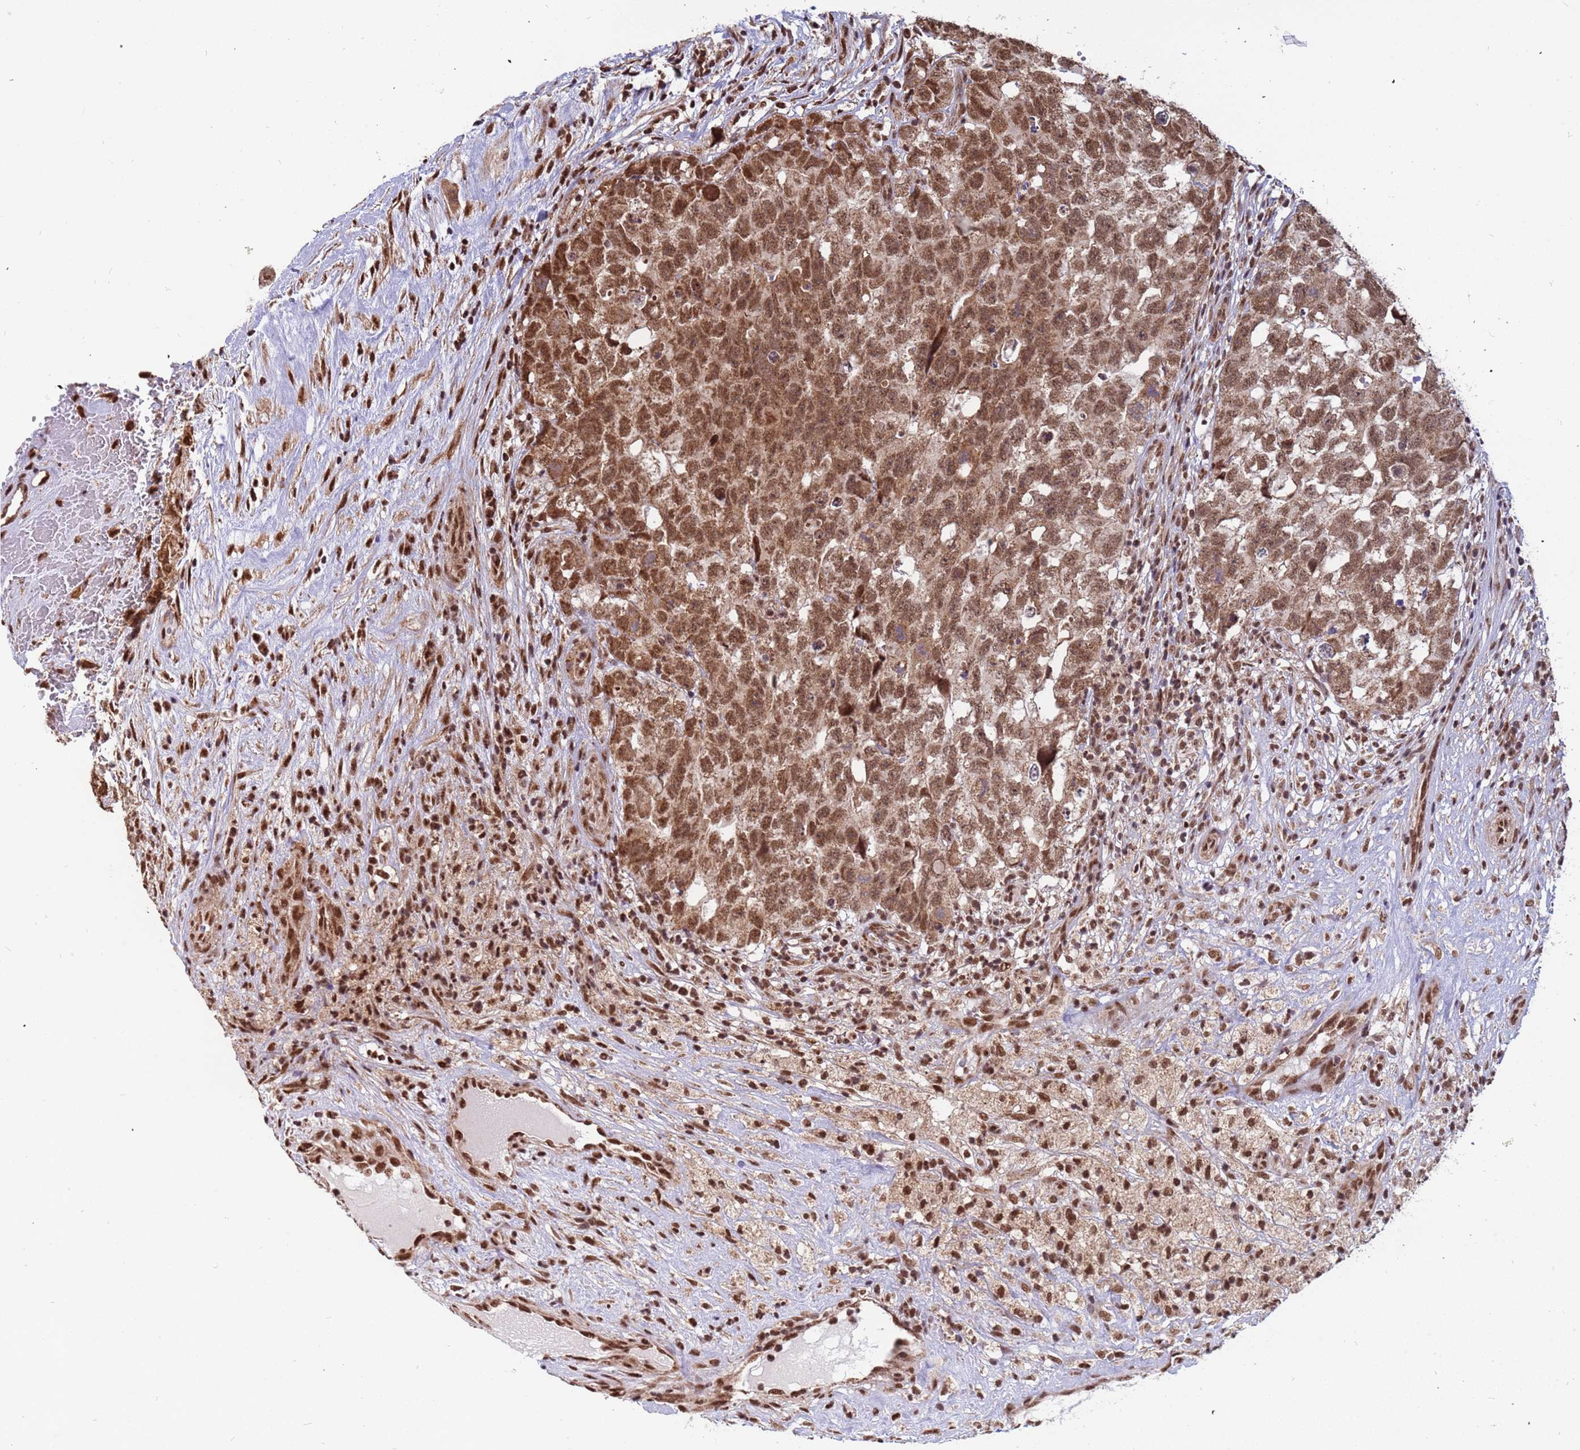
{"staining": {"intensity": "moderate", "quantity": ">75%", "location": "cytoplasmic/membranous,nuclear"}, "tissue": "testis cancer", "cell_type": "Tumor cells", "image_type": "cancer", "snomed": [{"axis": "morphology", "description": "Seminoma, NOS"}, {"axis": "morphology", "description": "Carcinoma, Embryonal, NOS"}, {"axis": "topography", "description": "Testis"}], "caption": "Testis cancer (seminoma) was stained to show a protein in brown. There is medium levels of moderate cytoplasmic/membranous and nuclear expression in approximately >75% of tumor cells.", "gene": "DENND2B", "patient": {"sex": "male", "age": 29}}